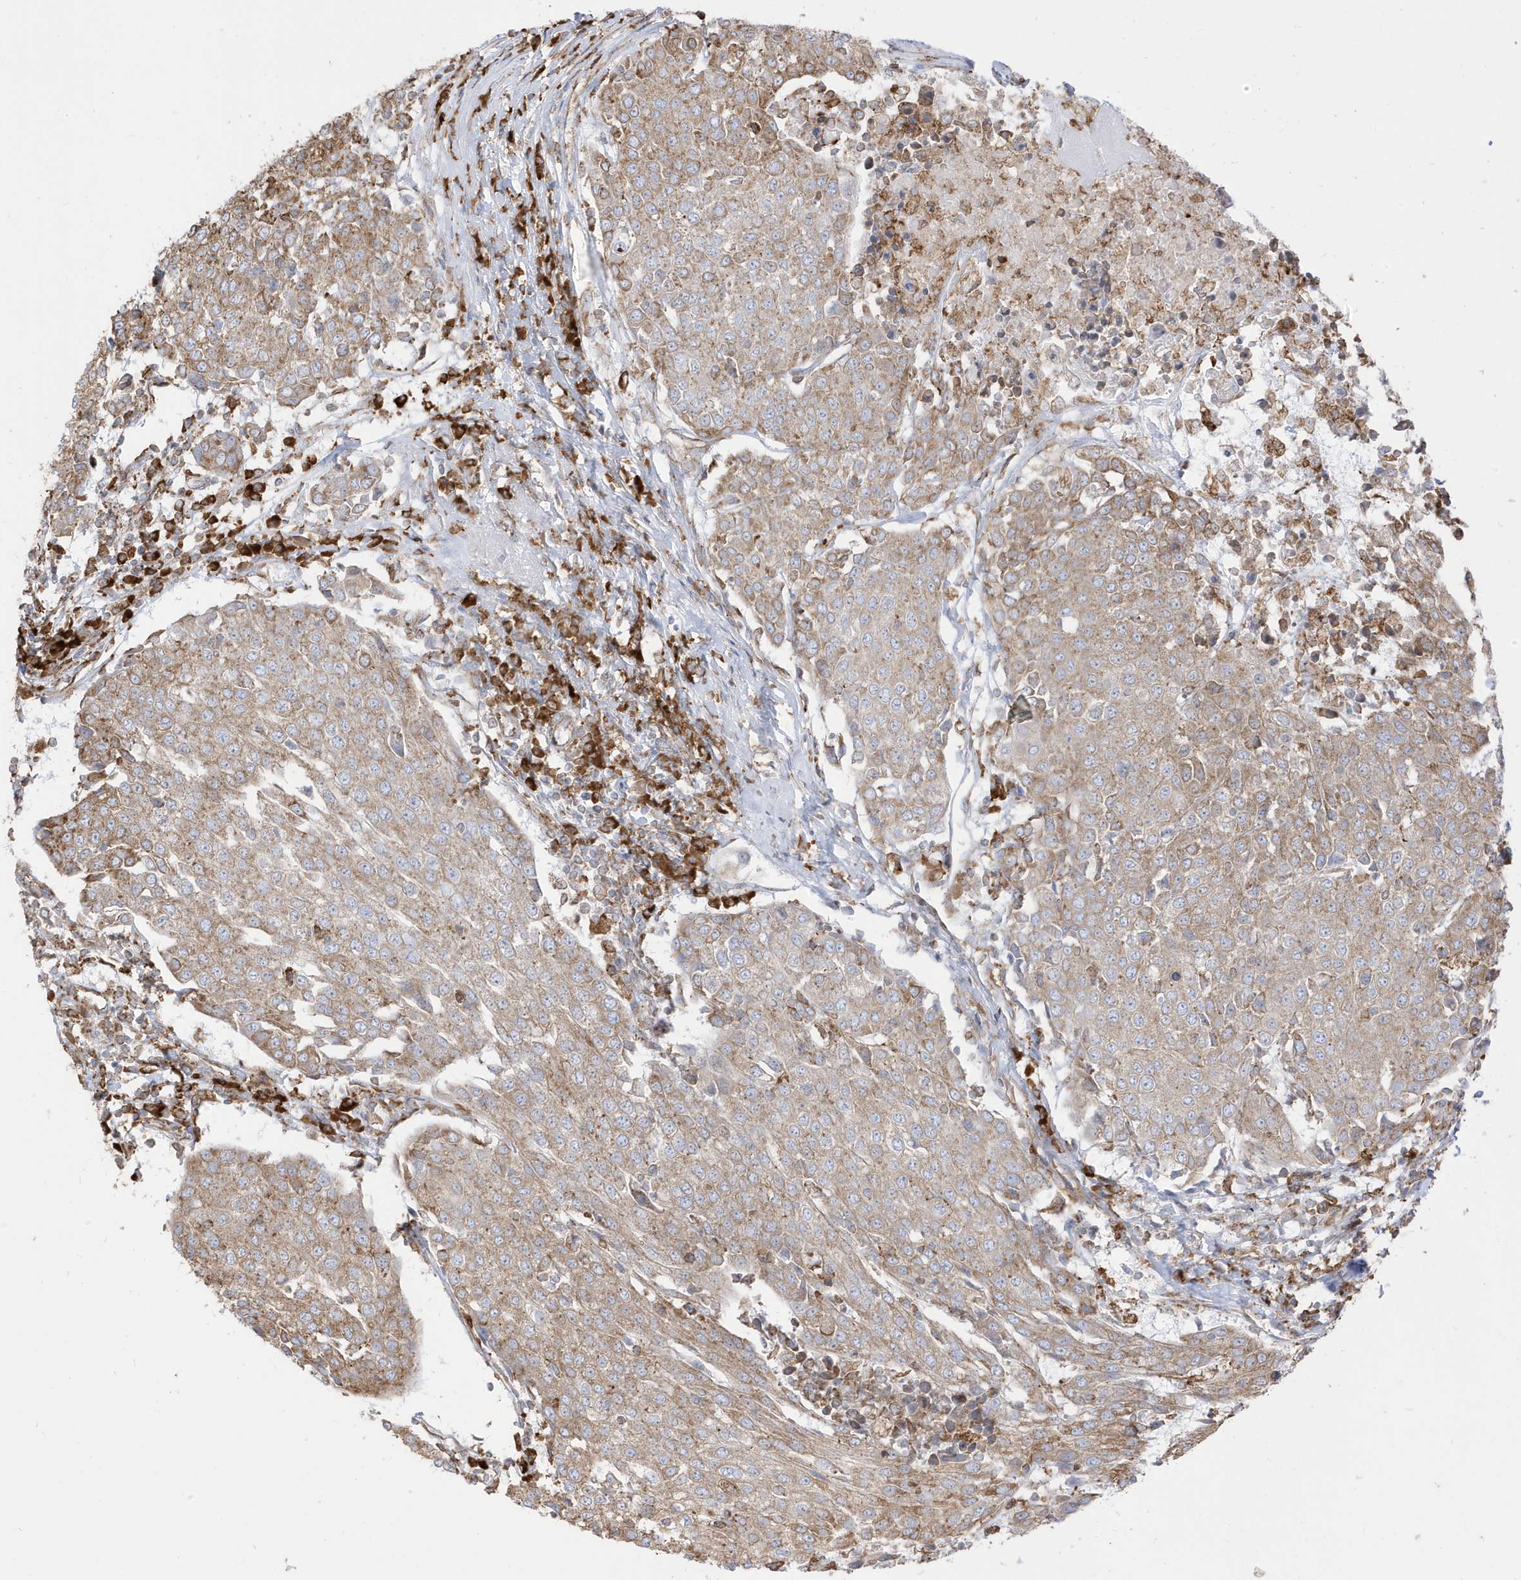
{"staining": {"intensity": "moderate", "quantity": ">75%", "location": "cytoplasmic/membranous"}, "tissue": "urothelial cancer", "cell_type": "Tumor cells", "image_type": "cancer", "snomed": [{"axis": "morphology", "description": "Urothelial carcinoma, High grade"}, {"axis": "topography", "description": "Urinary bladder"}], "caption": "Human urothelial carcinoma (high-grade) stained for a protein (brown) demonstrates moderate cytoplasmic/membranous positive positivity in approximately >75% of tumor cells.", "gene": "PDIA6", "patient": {"sex": "female", "age": 85}}